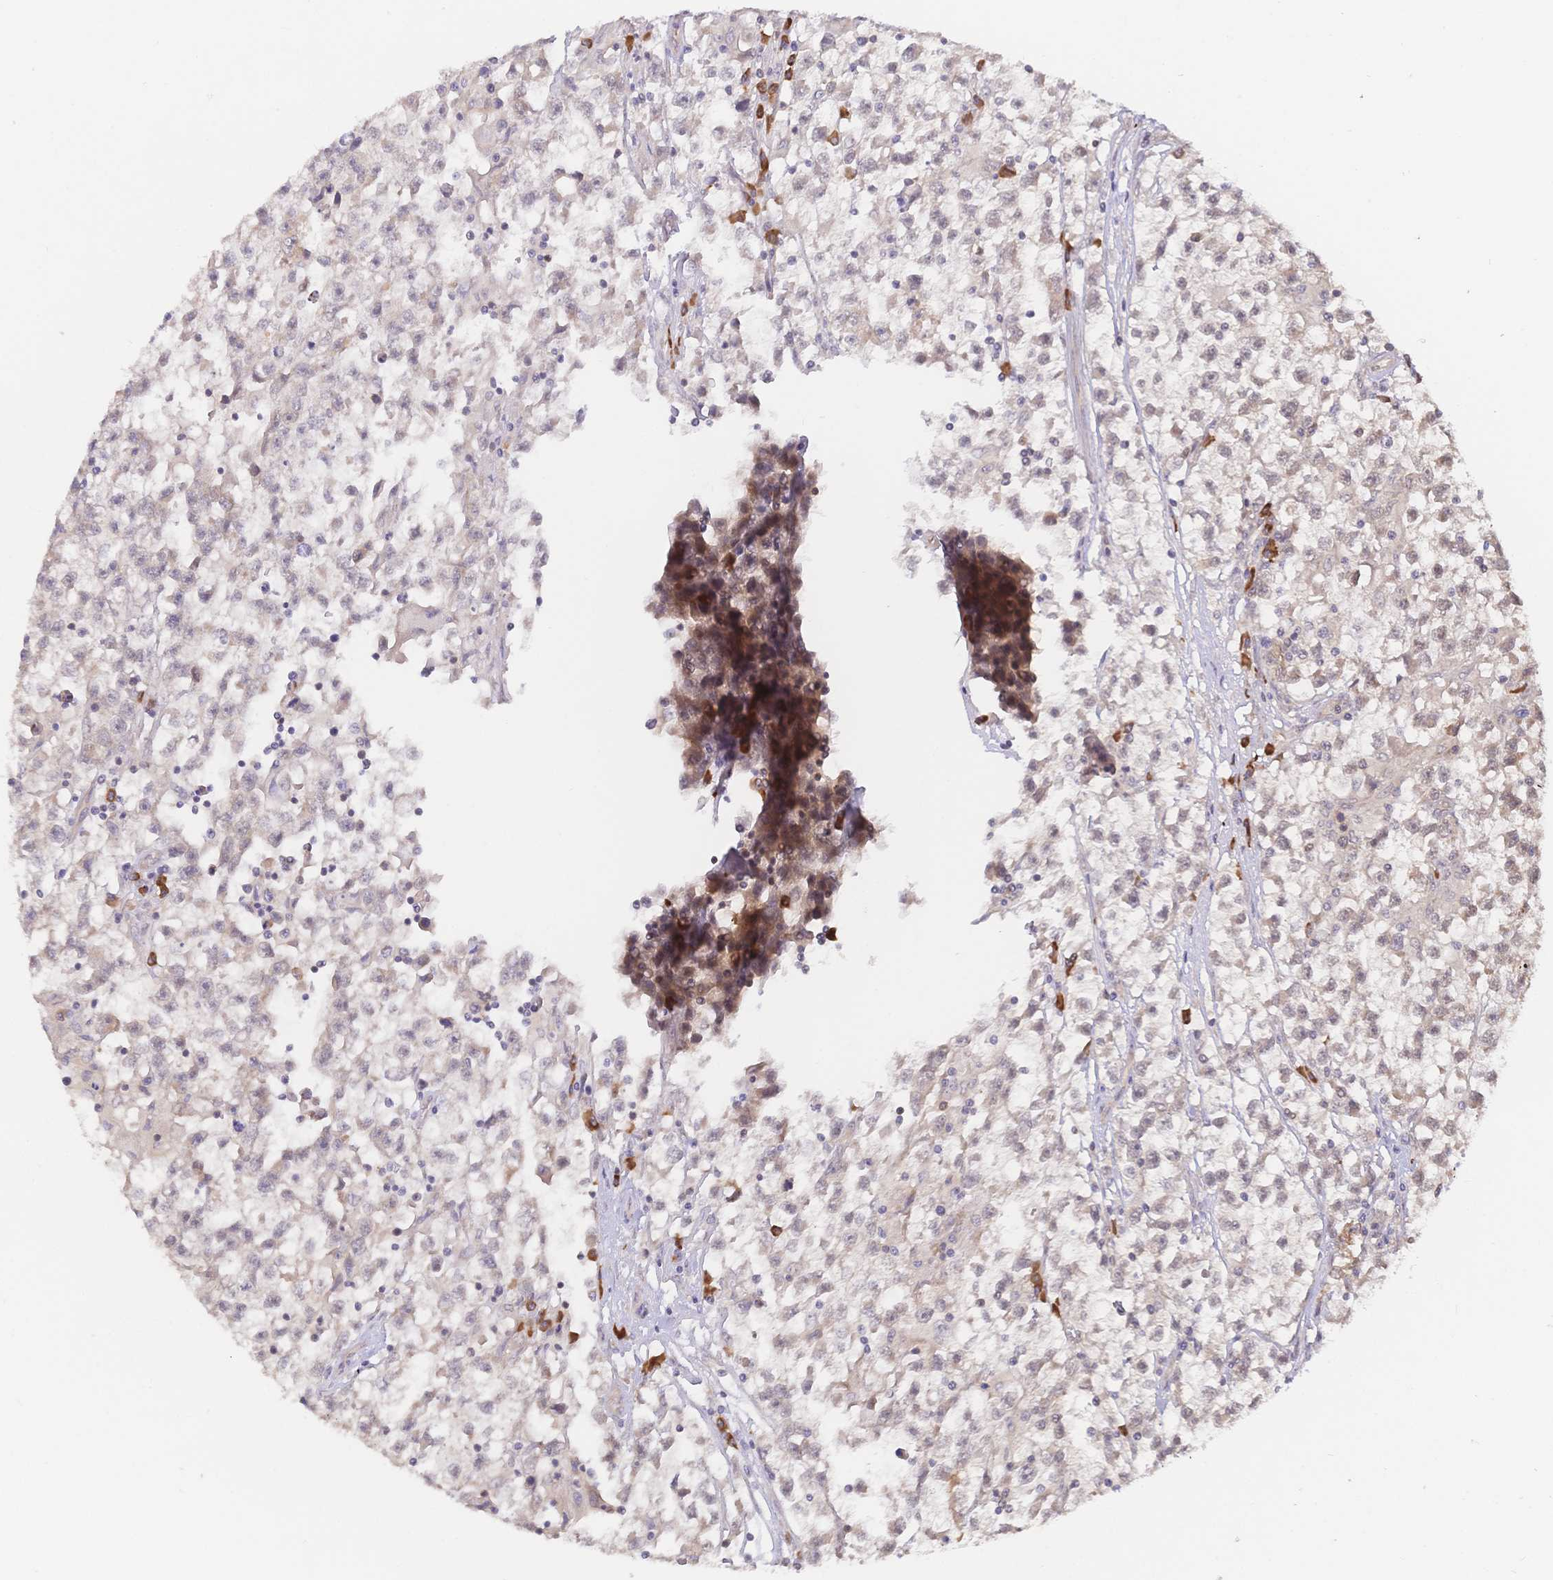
{"staining": {"intensity": "negative", "quantity": "none", "location": "none"}, "tissue": "testis cancer", "cell_type": "Tumor cells", "image_type": "cancer", "snomed": [{"axis": "morphology", "description": "Seminoma, NOS"}, {"axis": "topography", "description": "Testis"}], "caption": "Protein analysis of testis cancer (seminoma) shows no significant staining in tumor cells.", "gene": "LMO4", "patient": {"sex": "male", "age": 31}}